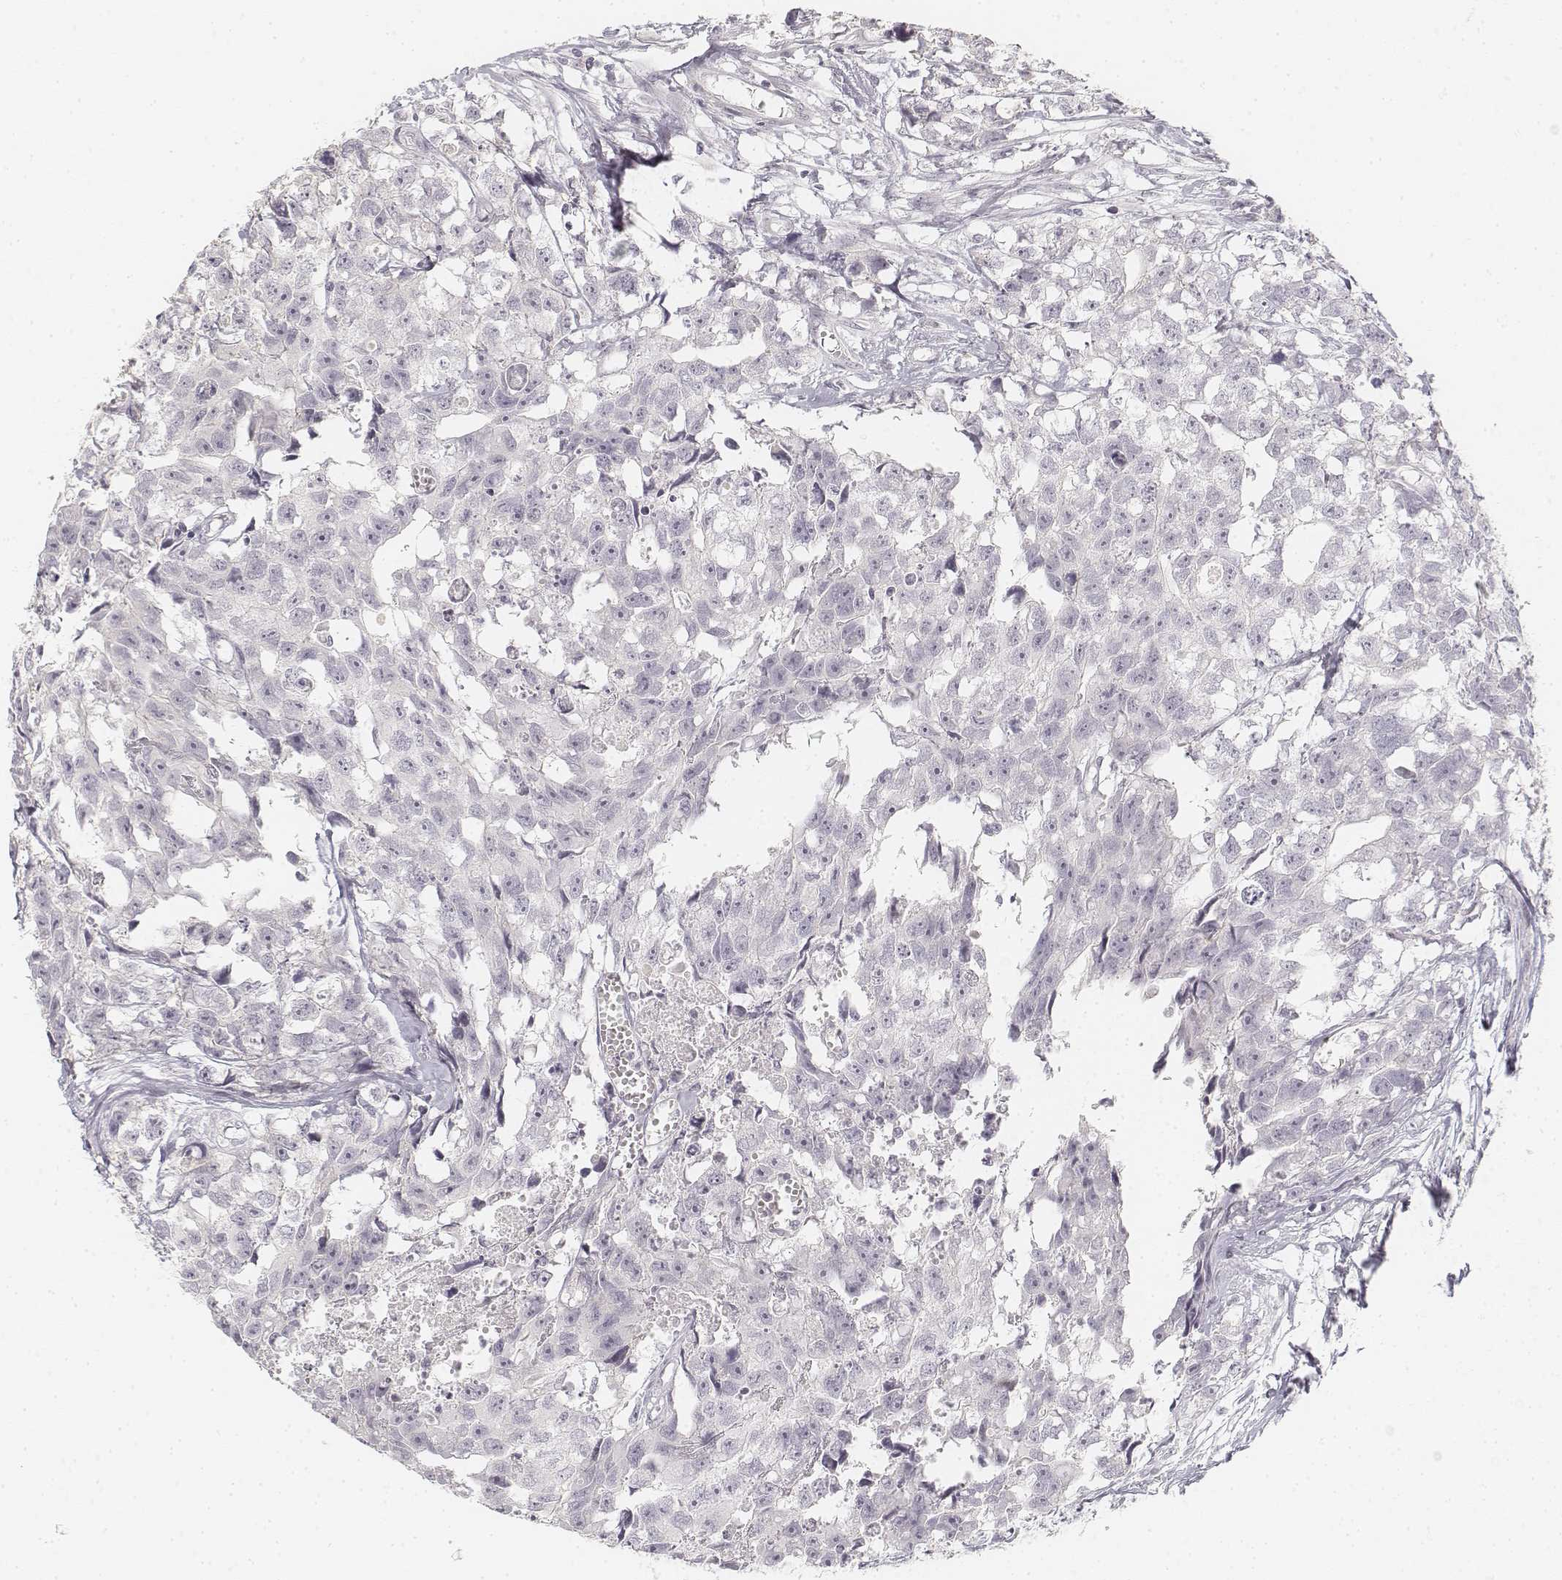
{"staining": {"intensity": "negative", "quantity": "none", "location": "none"}, "tissue": "testis cancer", "cell_type": "Tumor cells", "image_type": "cancer", "snomed": [{"axis": "morphology", "description": "Carcinoma, Embryonal, NOS"}, {"axis": "morphology", "description": "Teratoma, malignant, NOS"}, {"axis": "topography", "description": "Testis"}], "caption": "Protein analysis of testis cancer (malignant teratoma) exhibits no significant expression in tumor cells.", "gene": "DSG4", "patient": {"sex": "male", "age": 44}}